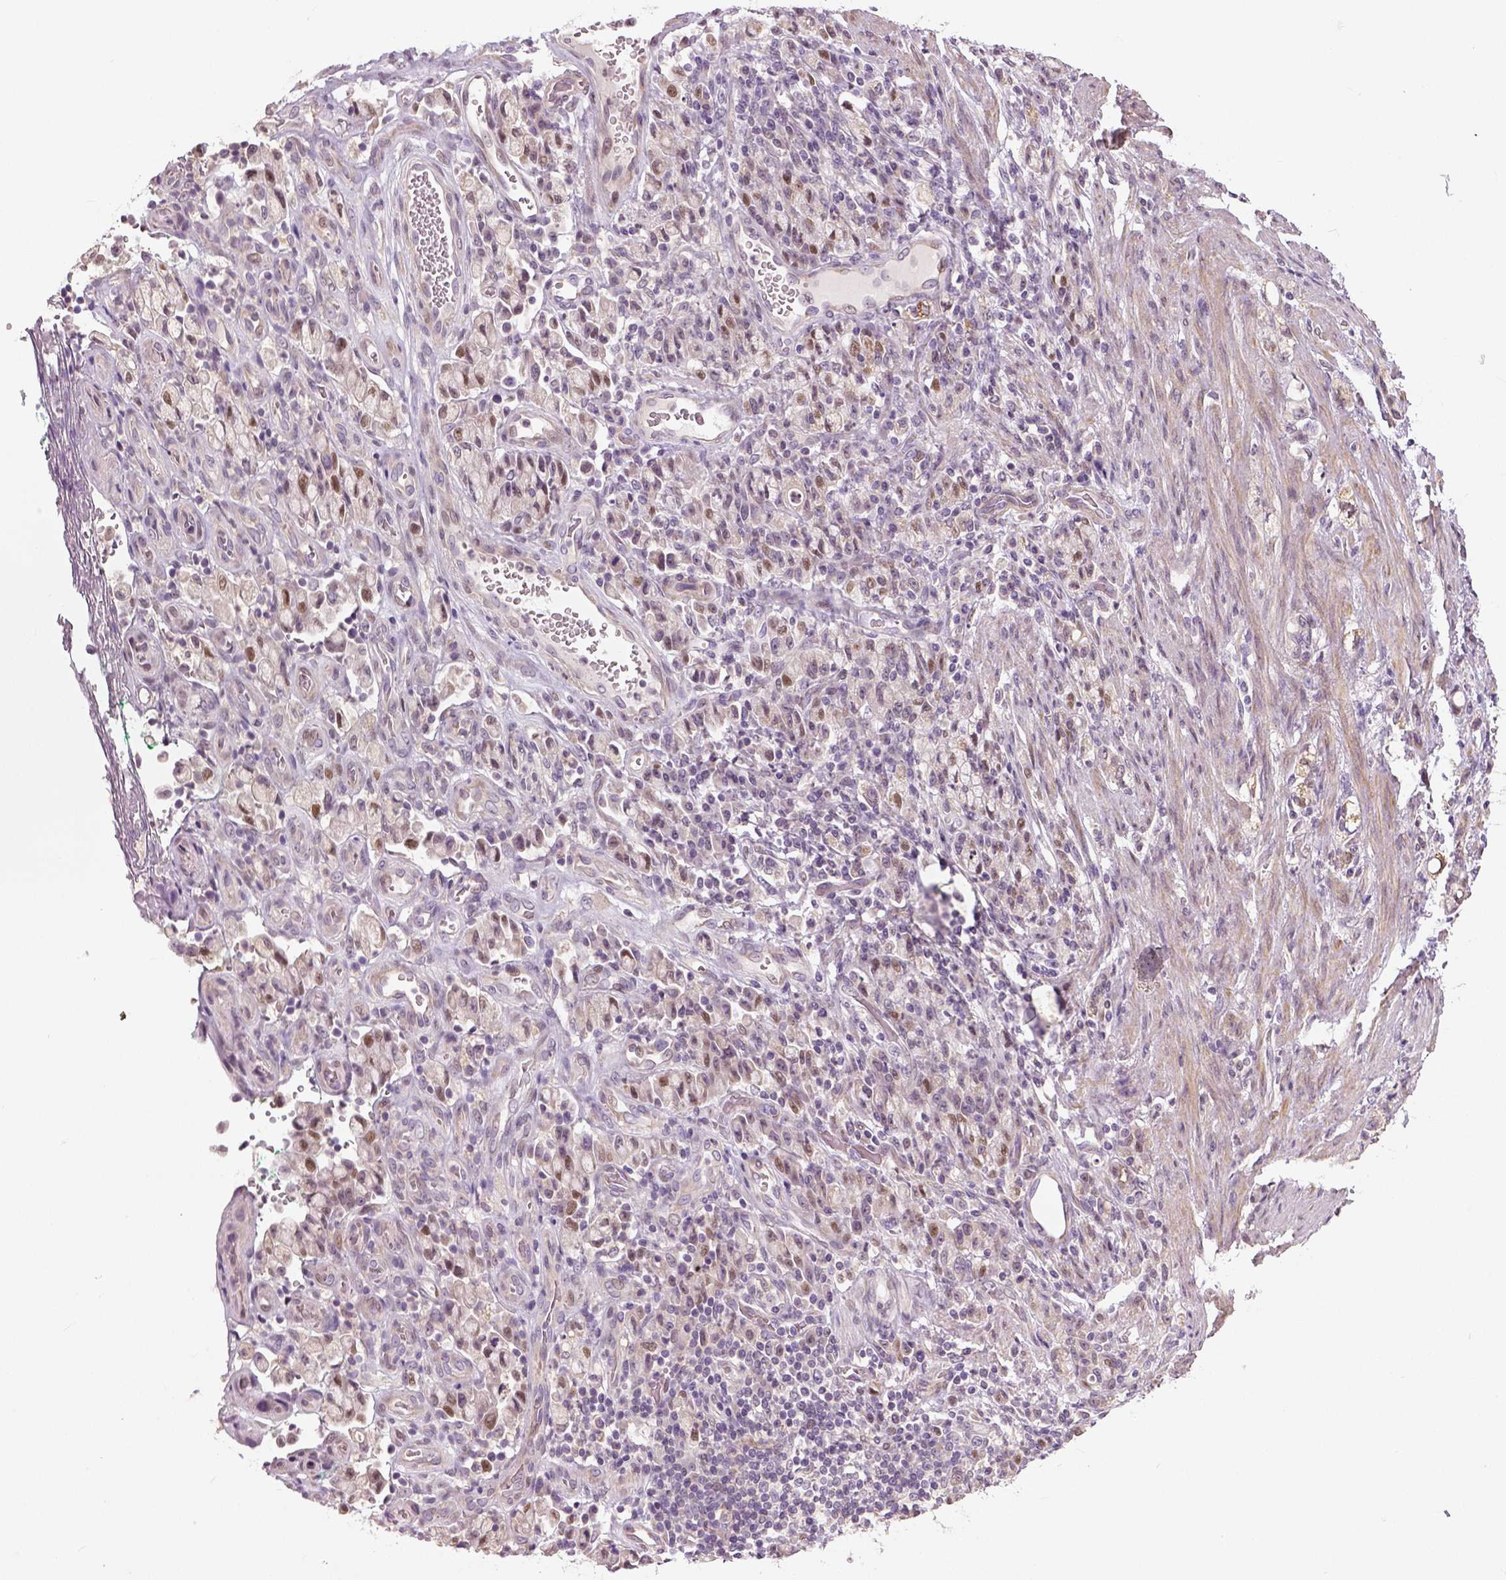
{"staining": {"intensity": "weak", "quantity": "<25%", "location": "nuclear"}, "tissue": "stomach cancer", "cell_type": "Tumor cells", "image_type": "cancer", "snomed": [{"axis": "morphology", "description": "Adenocarcinoma, NOS"}, {"axis": "topography", "description": "Stomach"}], "caption": "An image of human adenocarcinoma (stomach) is negative for staining in tumor cells. (Immunohistochemistry (ihc), brightfield microscopy, high magnification).", "gene": "NECAB1", "patient": {"sex": "male", "age": 77}}